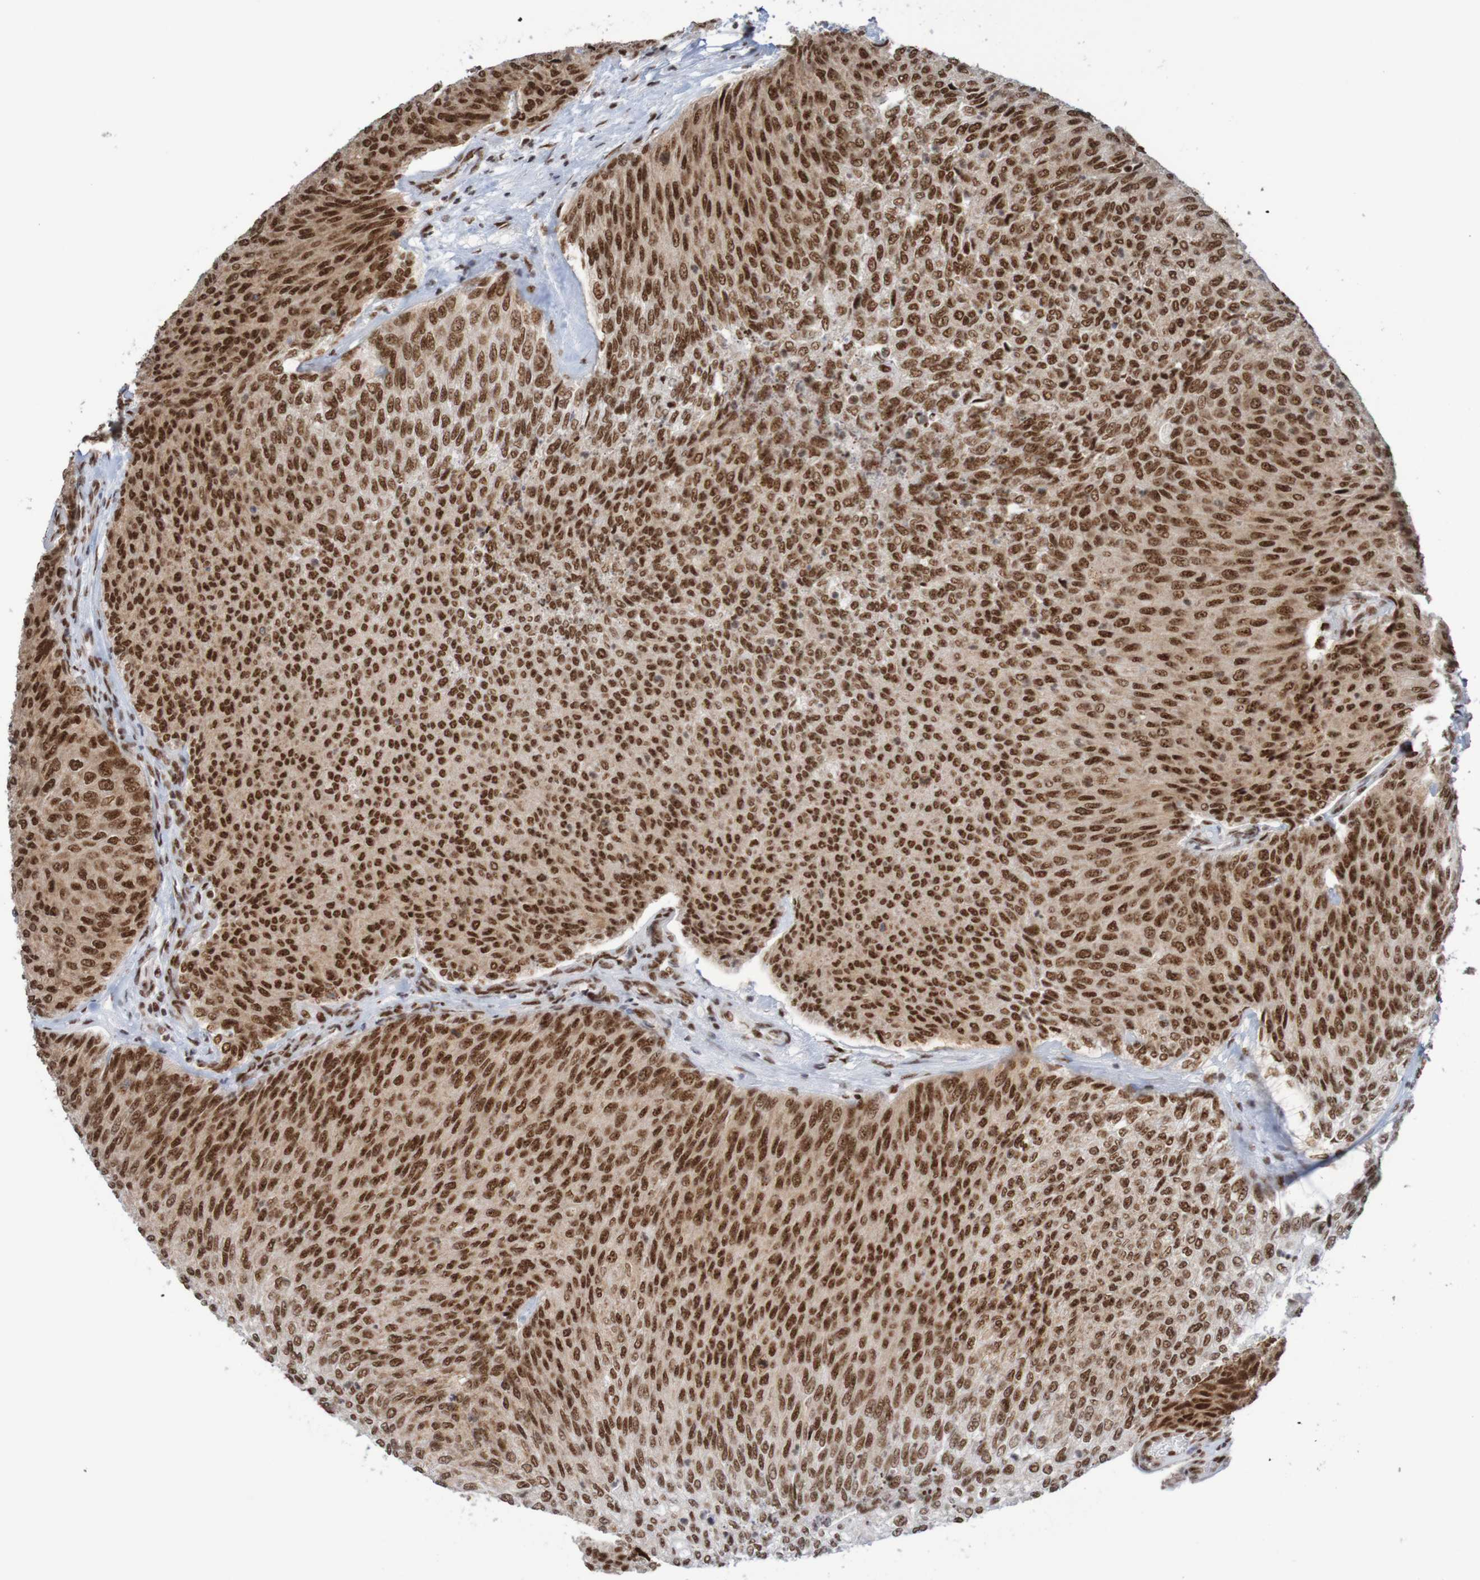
{"staining": {"intensity": "strong", "quantity": ">75%", "location": "nuclear"}, "tissue": "urothelial cancer", "cell_type": "Tumor cells", "image_type": "cancer", "snomed": [{"axis": "morphology", "description": "Urothelial carcinoma, Low grade"}, {"axis": "topography", "description": "Urinary bladder"}], "caption": "Strong nuclear protein expression is seen in about >75% of tumor cells in urothelial cancer.", "gene": "THRAP3", "patient": {"sex": "female", "age": 79}}